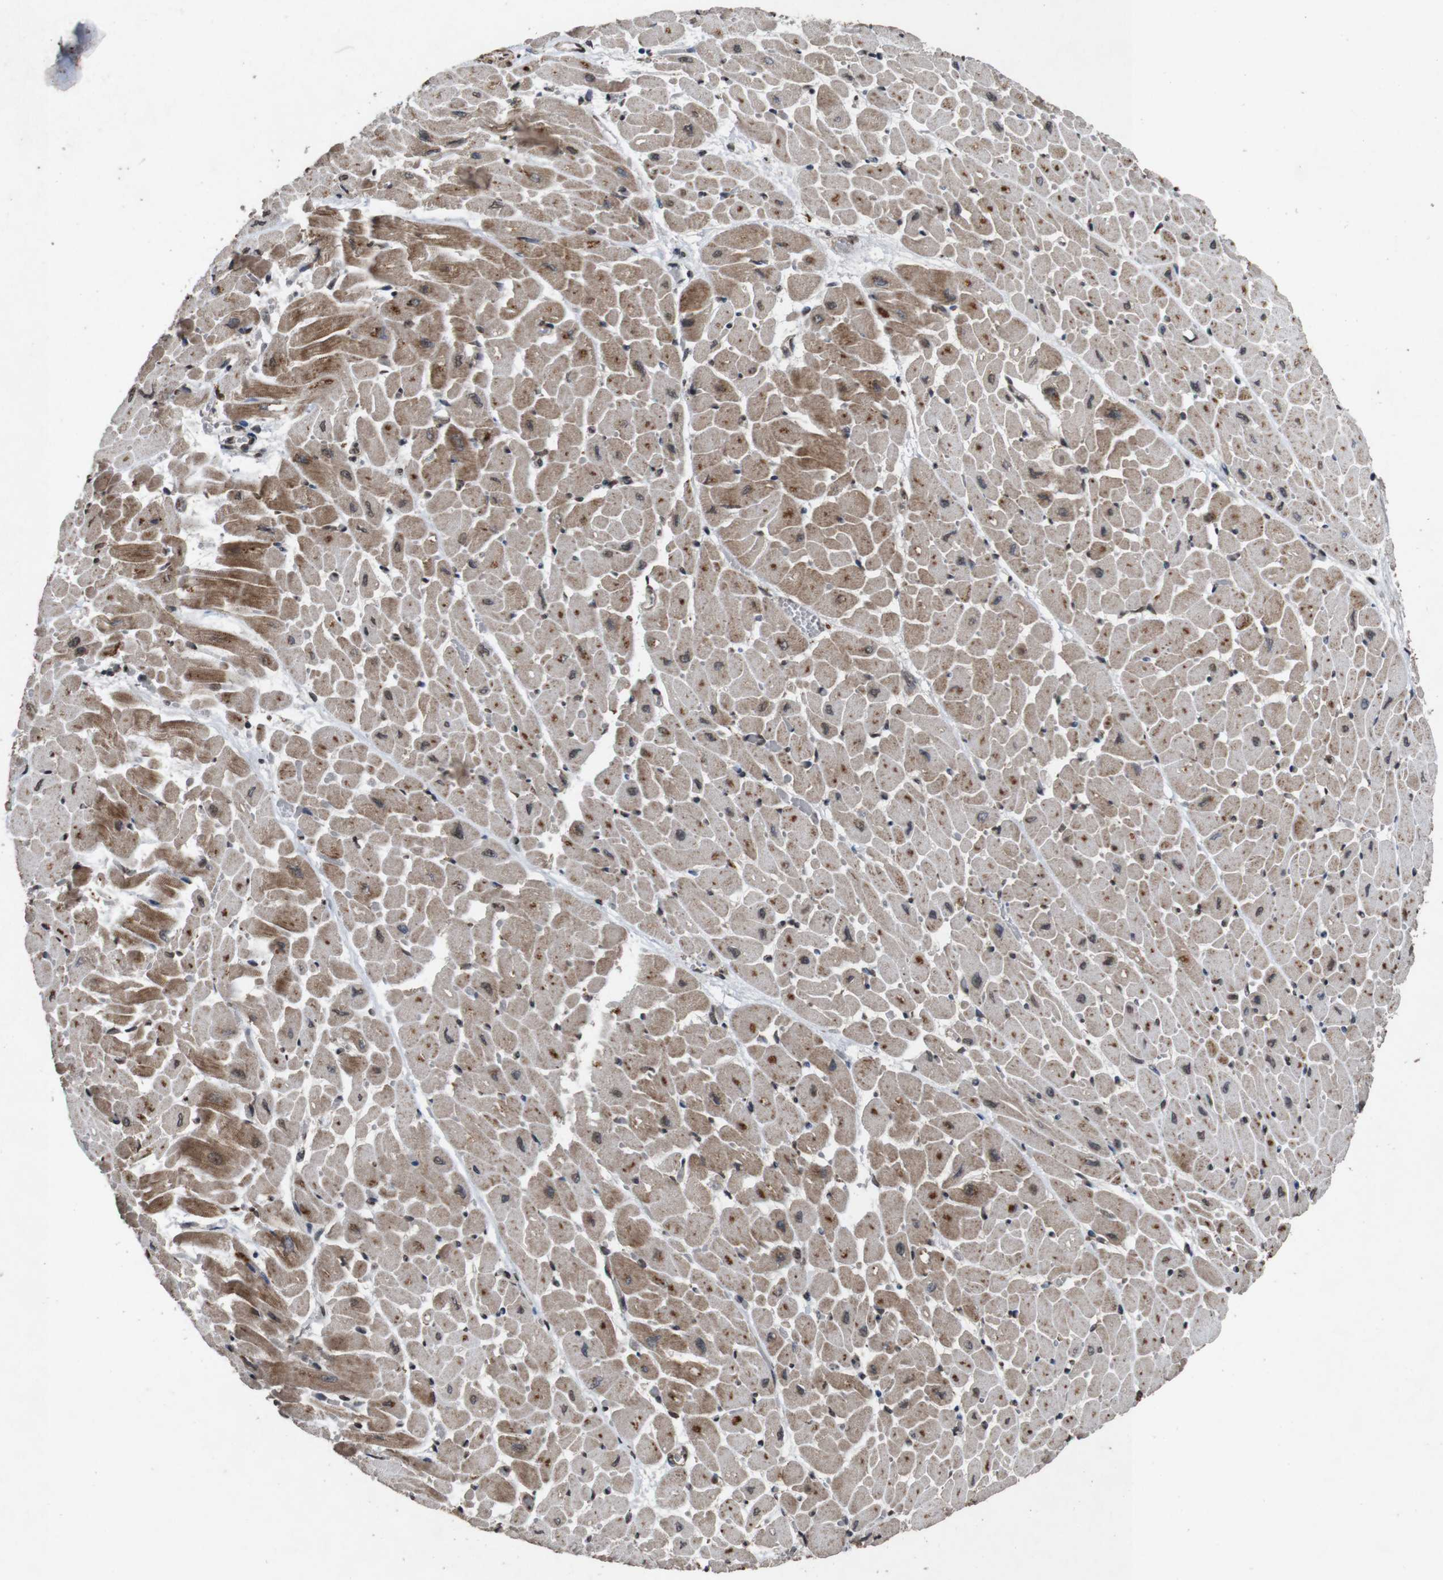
{"staining": {"intensity": "strong", "quantity": "25%-75%", "location": "cytoplasmic/membranous"}, "tissue": "heart muscle", "cell_type": "Cardiomyocytes", "image_type": "normal", "snomed": [{"axis": "morphology", "description": "Normal tissue, NOS"}, {"axis": "topography", "description": "Heart"}], "caption": "Immunohistochemical staining of normal heart muscle exhibits high levels of strong cytoplasmic/membranous positivity in approximately 25%-75% of cardiomyocytes.", "gene": "SORL1", "patient": {"sex": "male", "age": 45}}